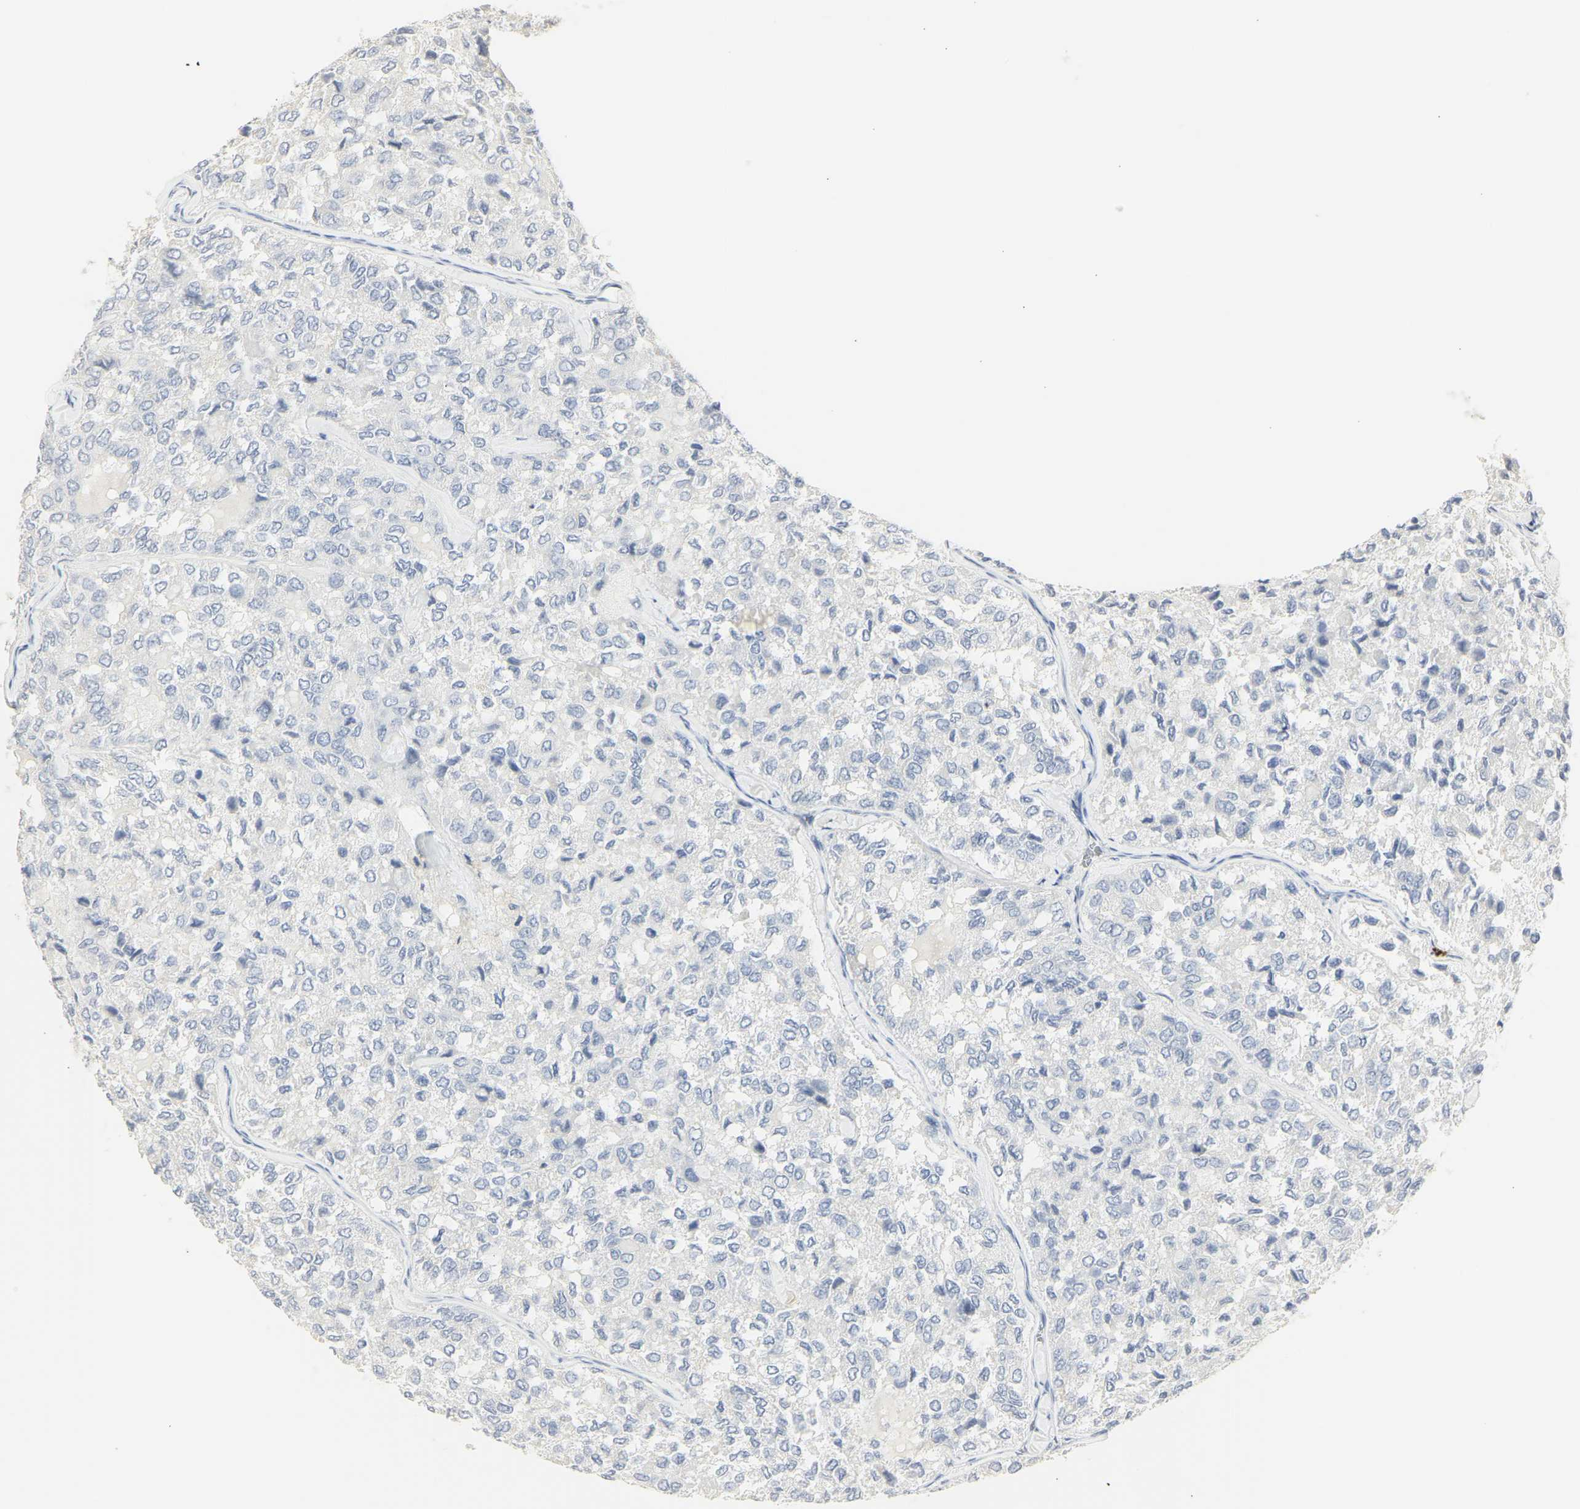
{"staining": {"intensity": "negative", "quantity": "none", "location": "none"}, "tissue": "thyroid cancer", "cell_type": "Tumor cells", "image_type": "cancer", "snomed": [{"axis": "morphology", "description": "Follicular adenoma carcinoma, NOS"}, {"axis": "topography", "description": "Thyroid gland"}], "caption": "IHC micrograph of human thyroid follicular adenoma carcinoma stained for a protein (brown), which displays no staining in tumor cells.", "gene": "MPO", "patient": {"sex": "male", "age": 75}}